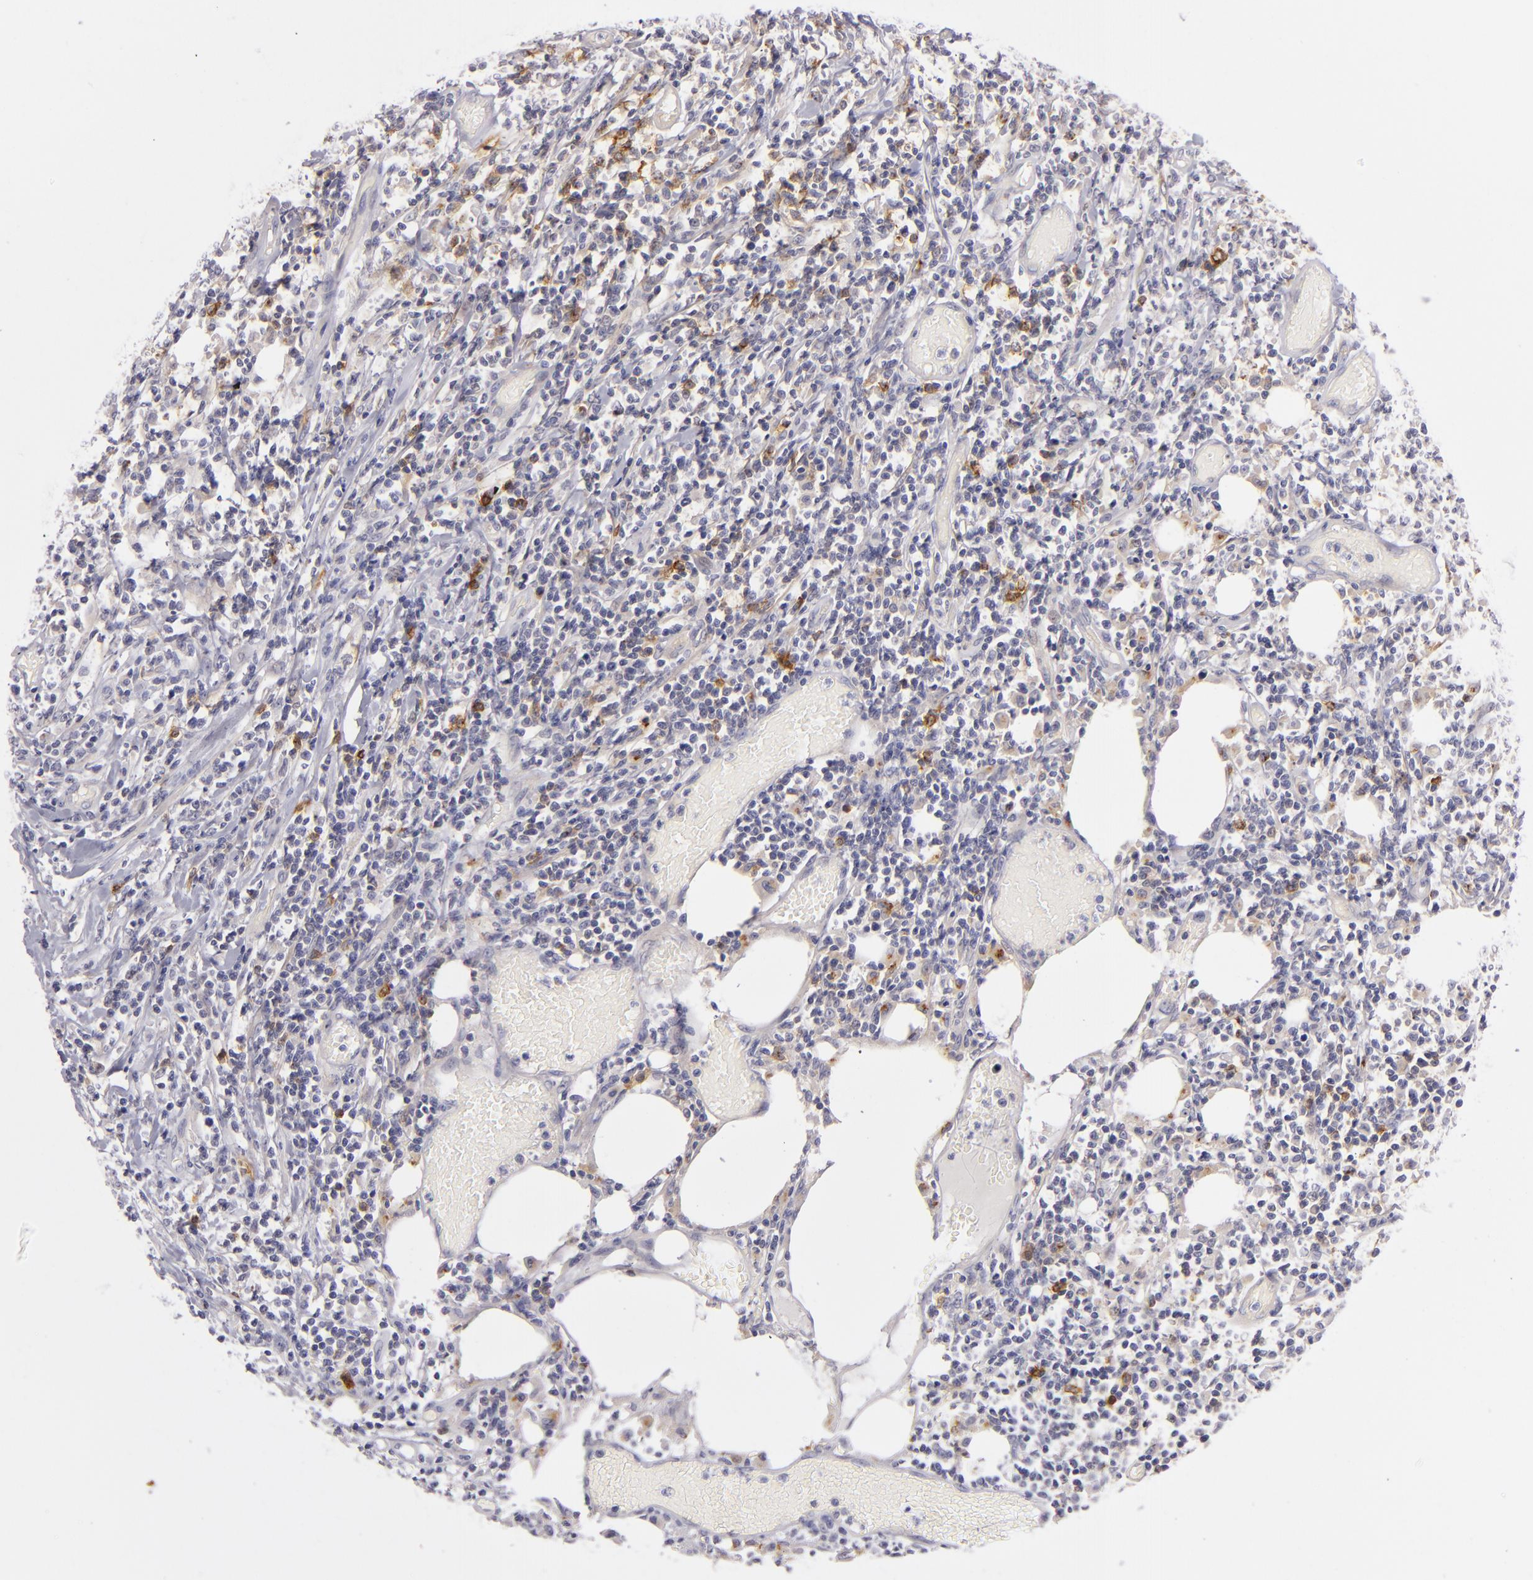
{"staining": {"intensity": "strong", "quantity": "25%-75%", "location": "cytoplasmic/membranous"}, "tissue": "lymphoma", "cell_type": "Tumor cells", "image_type": "cancer", "snomed": [{"axis": "morphology", "description": "Malignant lymphoma, non-Hodgkin's type, High grade"}, {"axis": "topography", "description": "Colon"}], "caption": "This is an image of immunohistochemistry staining of high-grade malignant lymphoma, non-Hodgkin's type, which shows strong staining in the cytoplasmic/membranous of tumor cells.", "gene": "CD83", "patient": {"sex": "male", "age": 82}}